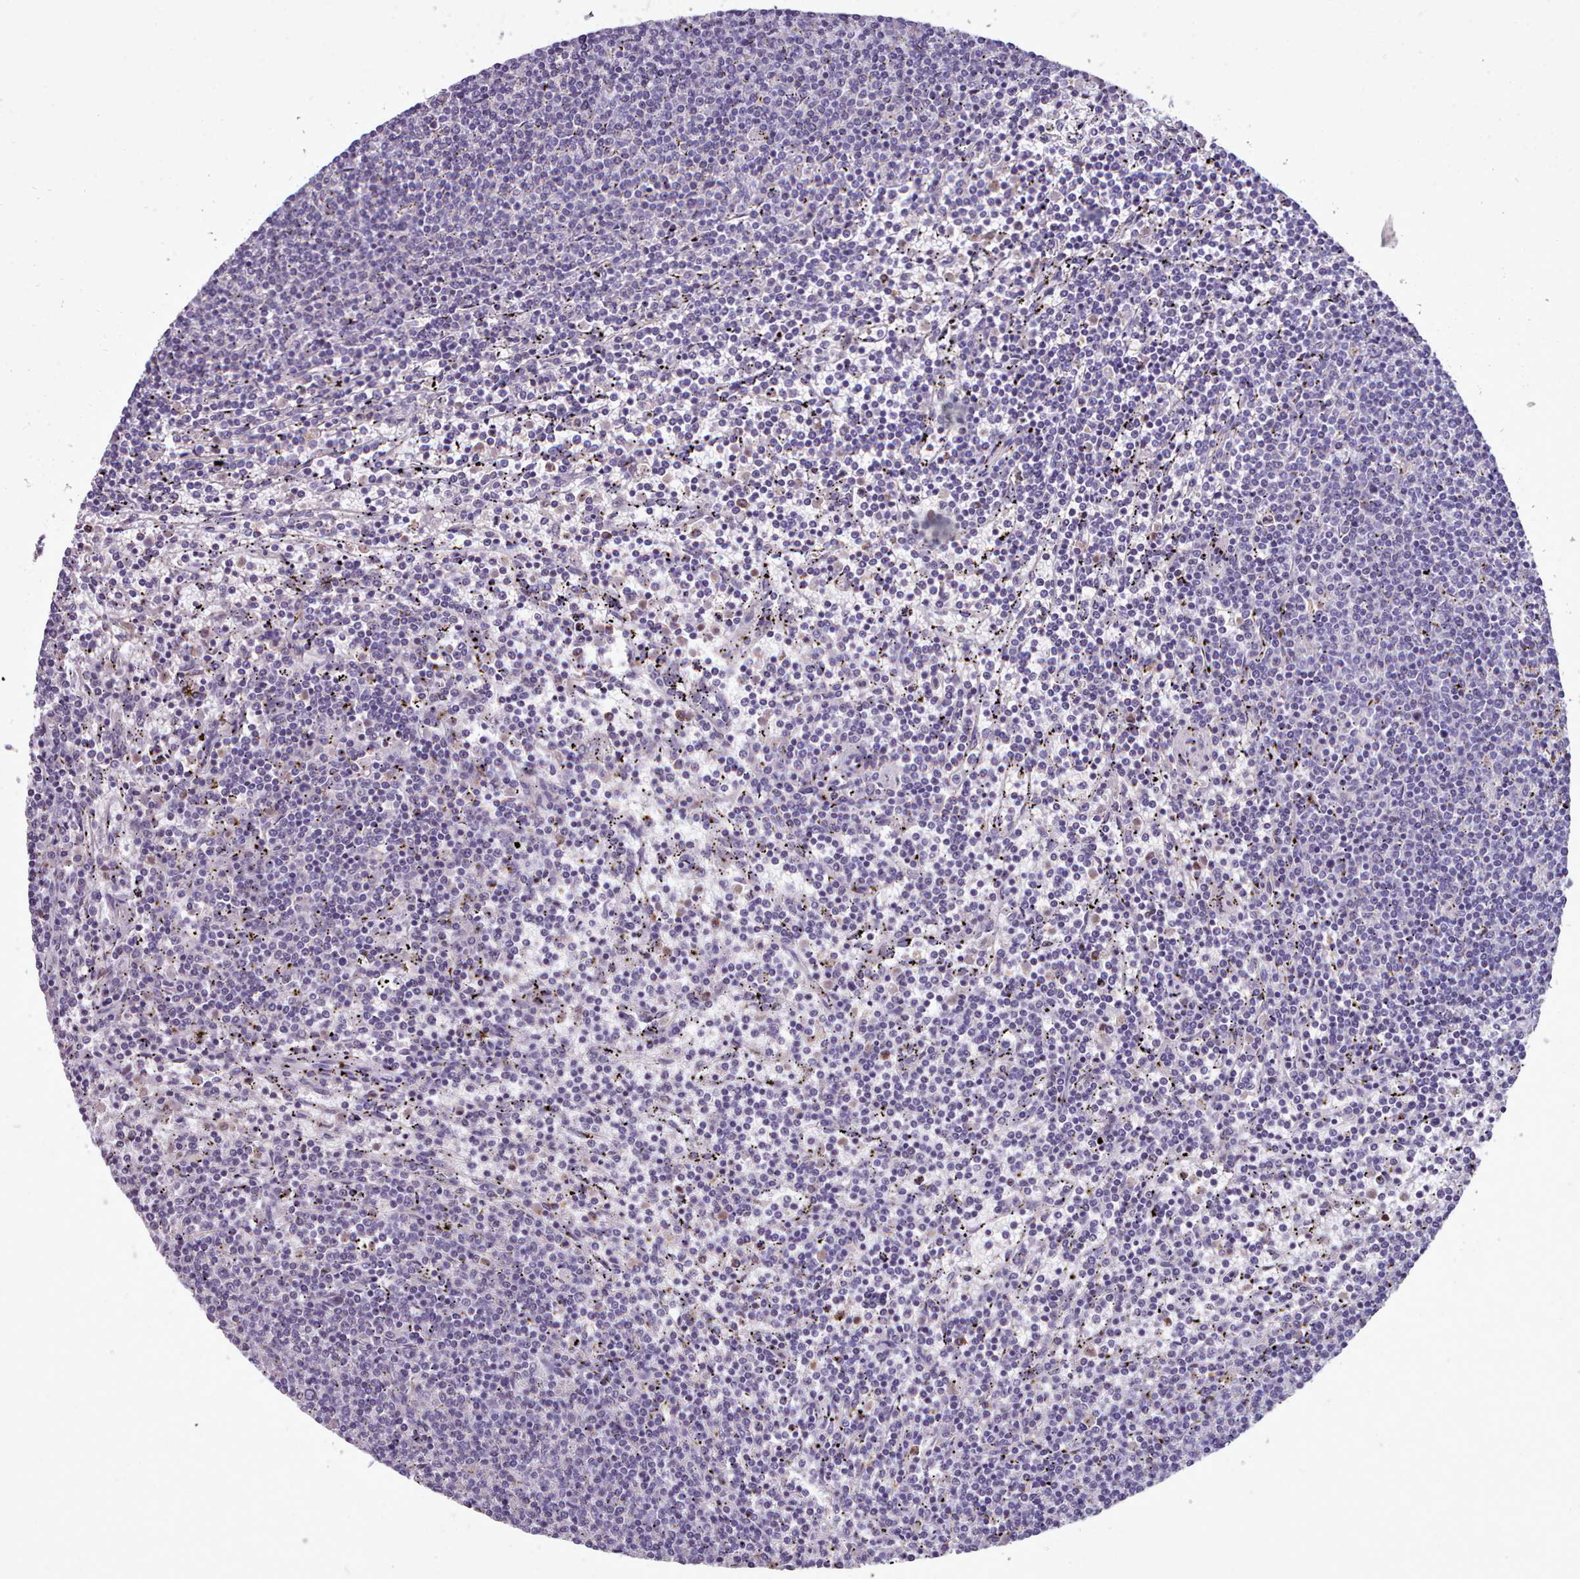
{"staining": {"intensity": "negative", "quantity": "none", "location": "none"}, "tissue": "lymphoma", "cell_type": "Tumor cells", "image_type": "cancer", "snomed": [{"axis": "morphology", "description": "Malignant lymphoma, non-Hodgkin's type, Low grade"}, {"axis": "topography", "description": "Spleen"}], "caption": "High power microscopy image of an IHC micrograph of lymphoma, revealing no significant expression in tumor cells.", "gene": "KCTD16", "patient": {"sex": "female", "age": 50}}